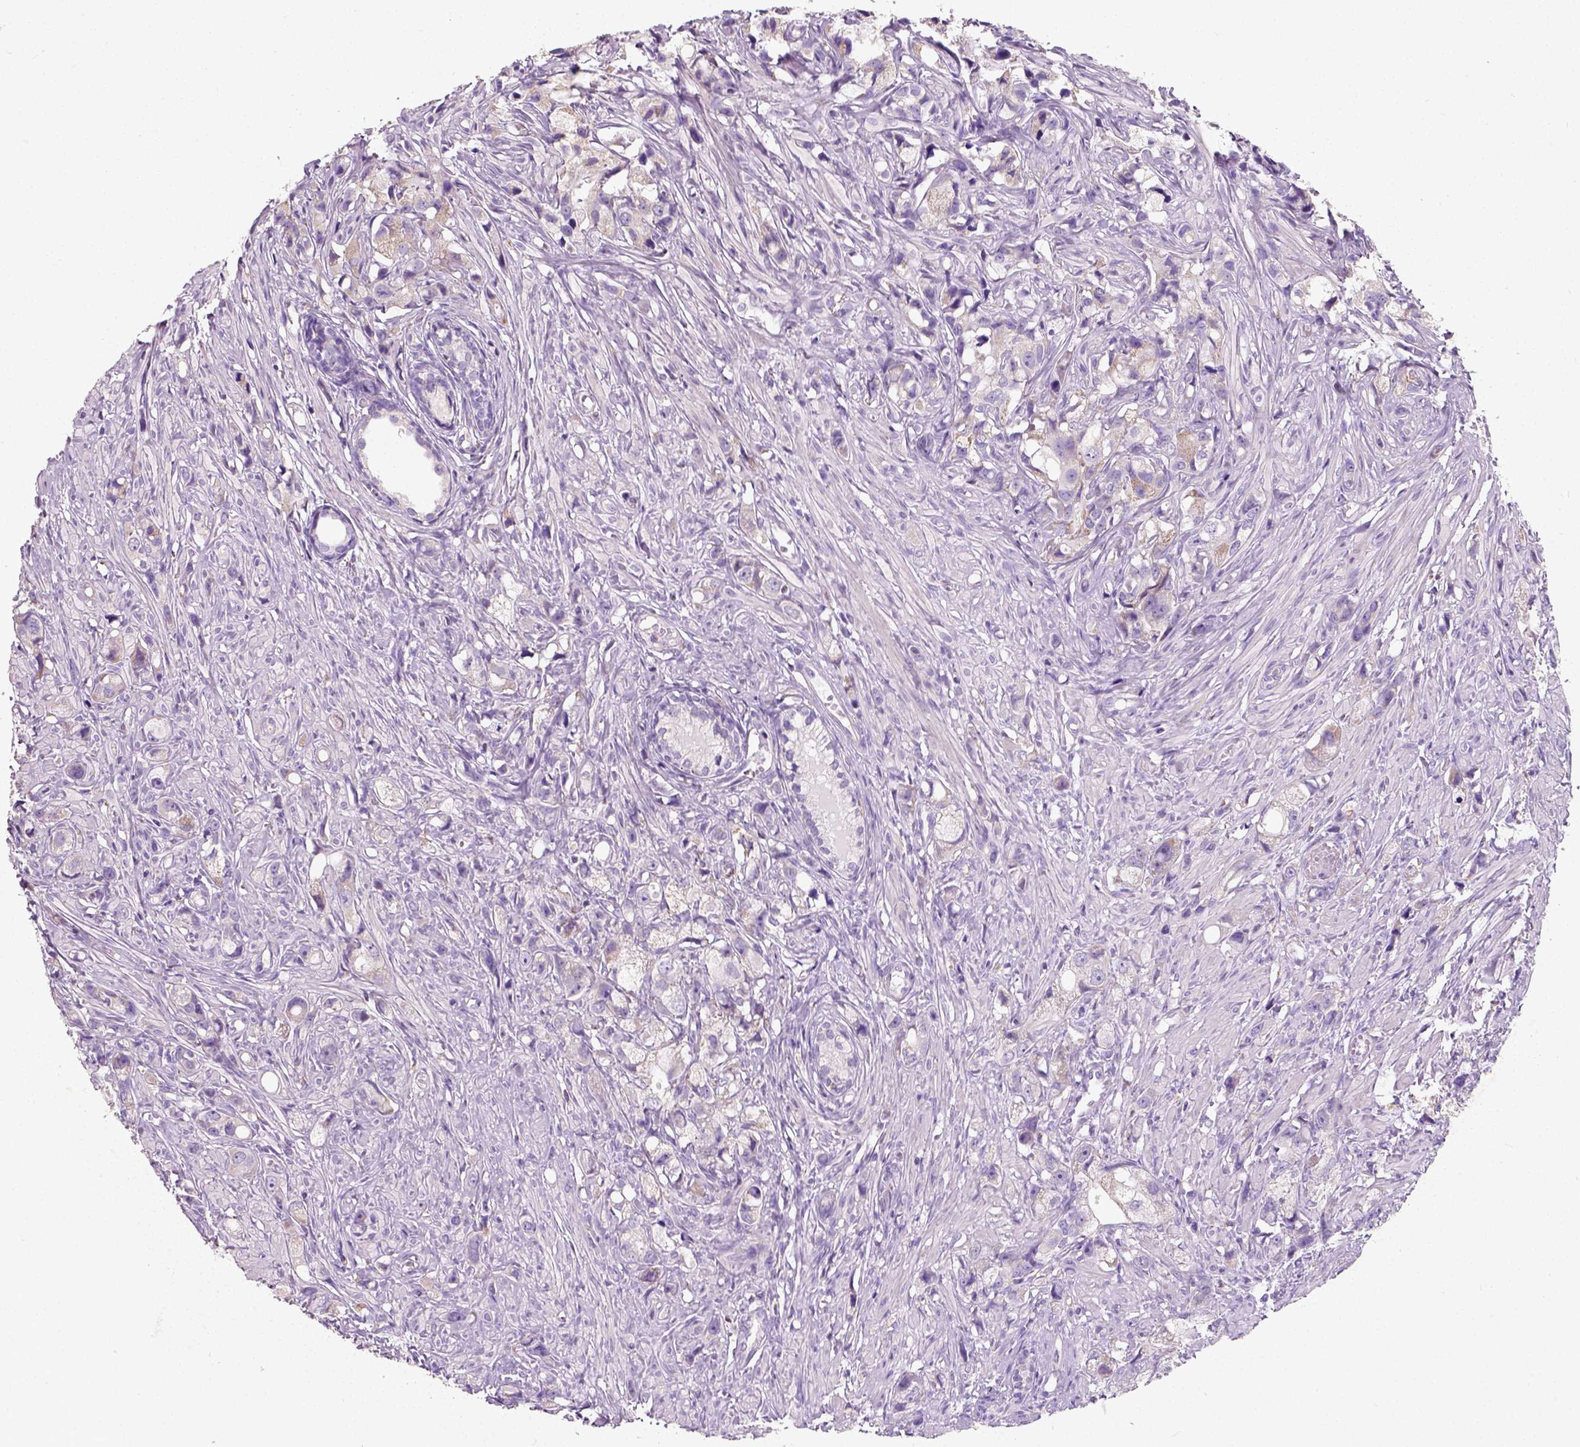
{"staining": {"intensity": "negative", "quantity": "none", "location": "none"}, "tissue": "prostate cancer", "cell_type": "Tumor cells", "image_type": "cancer", "snomed": [{"axis": "morphology", "description": "Adenocarcinoma, High grade"}, {"axis": "topography", "description": "Prostate"}], "caption": "Immunohistochemical staining of adenocarcinoma (high-grade) (prostate) shows no significant staining in tumor cells.", "gene": "CHODL", "patient": {"sex": "male", "age": 75}}